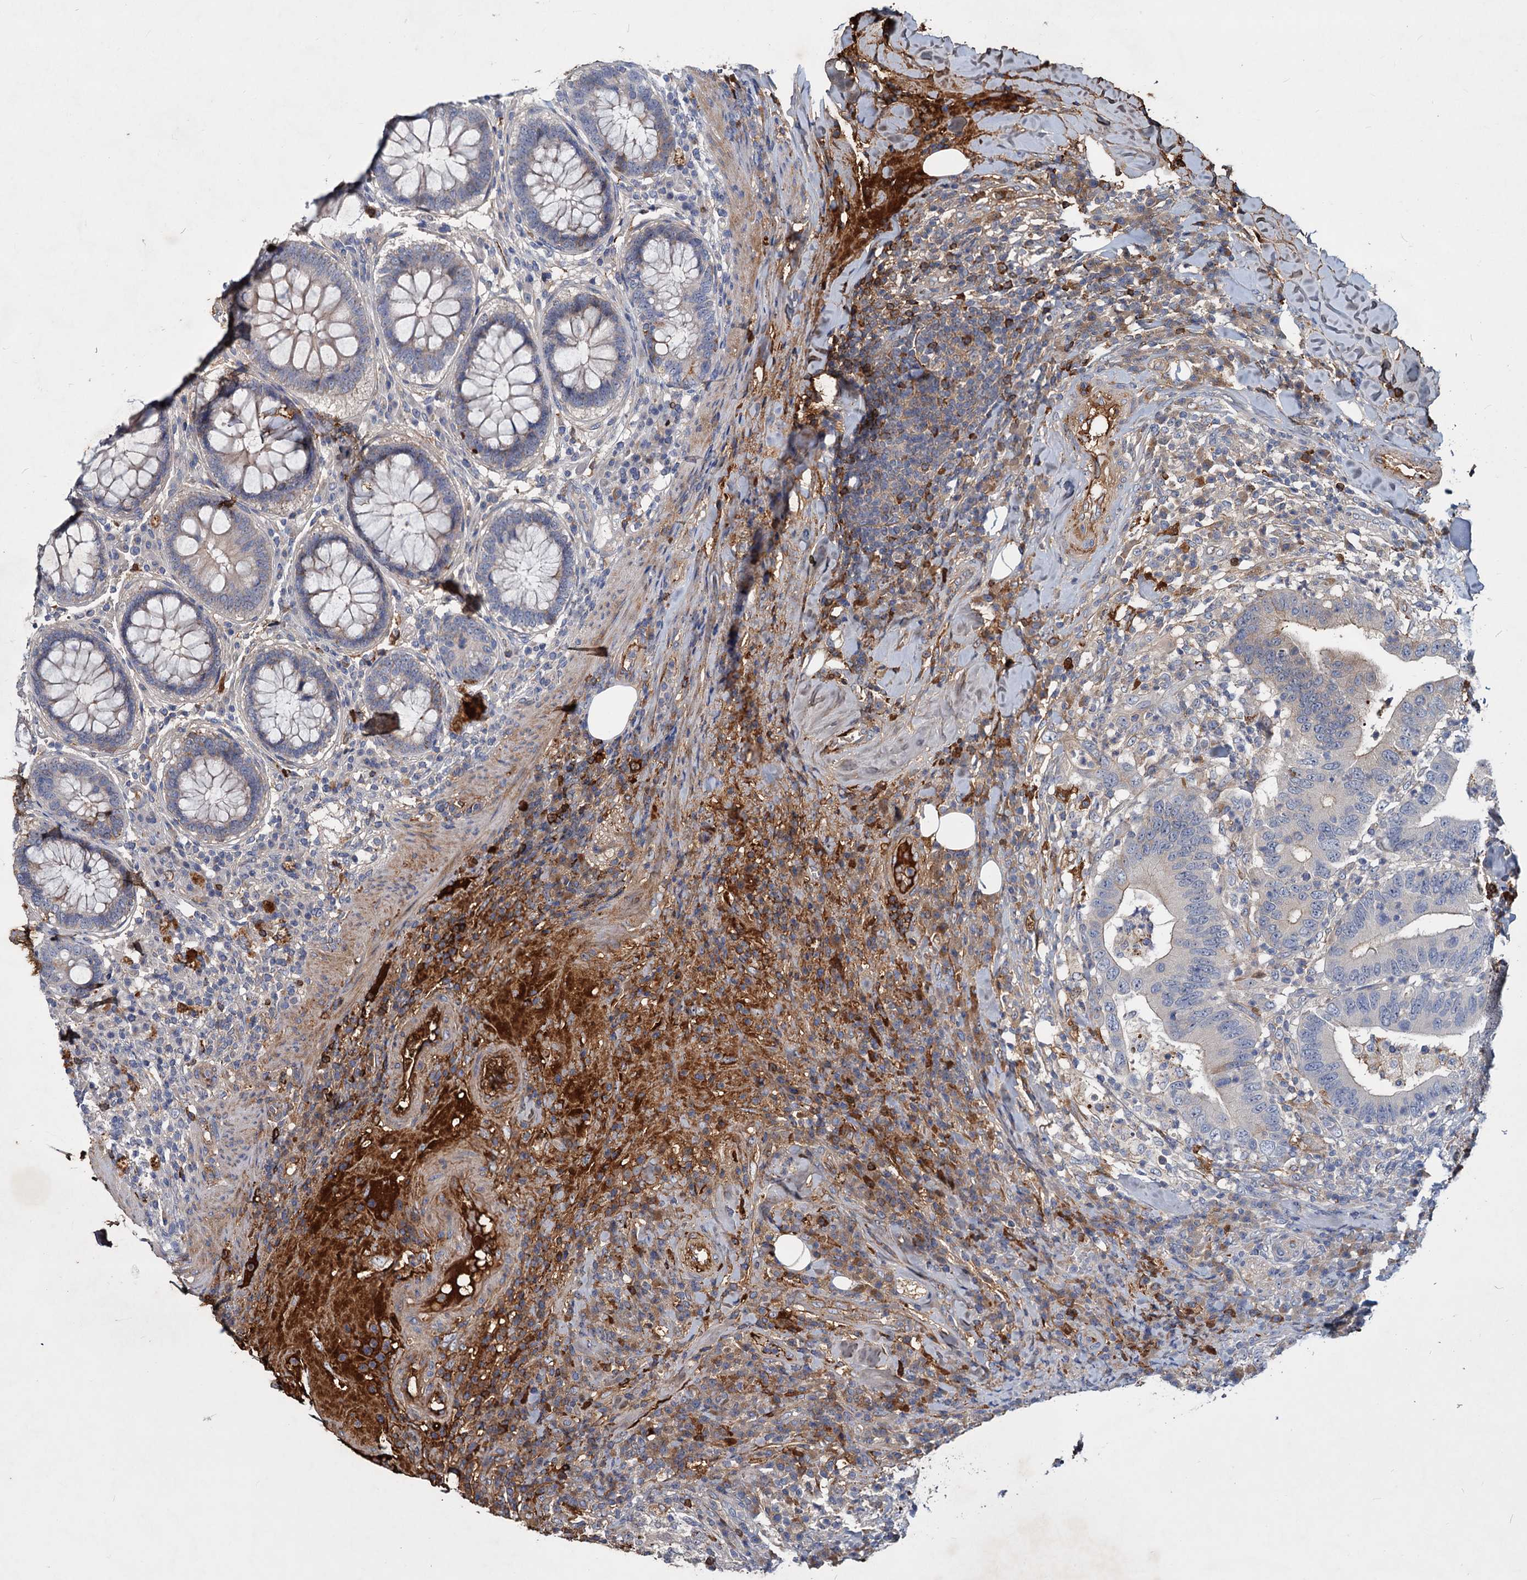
{"staining": {"intensity": "negative", "quantity": "none", "location": "none"}, "tissue": "colorectal cancer", "cell_type": "Tumor cells", "image_type": "cancer", "snomed": [{"axis": "morphology", "description": "Adenocarcinoma, NOS"}, {"axis": "topography", "description": "Colon"}], "caption": "IHC histopathology image of neoplastic tissue: adenocarcinoma (colorectal) stained with DAB (3,3'-diaminobenzidine) demonstrates no significant protein positivity in tumor cells.", "gene": "CHRD", "patient": {"sex": "female", "age": 66}}